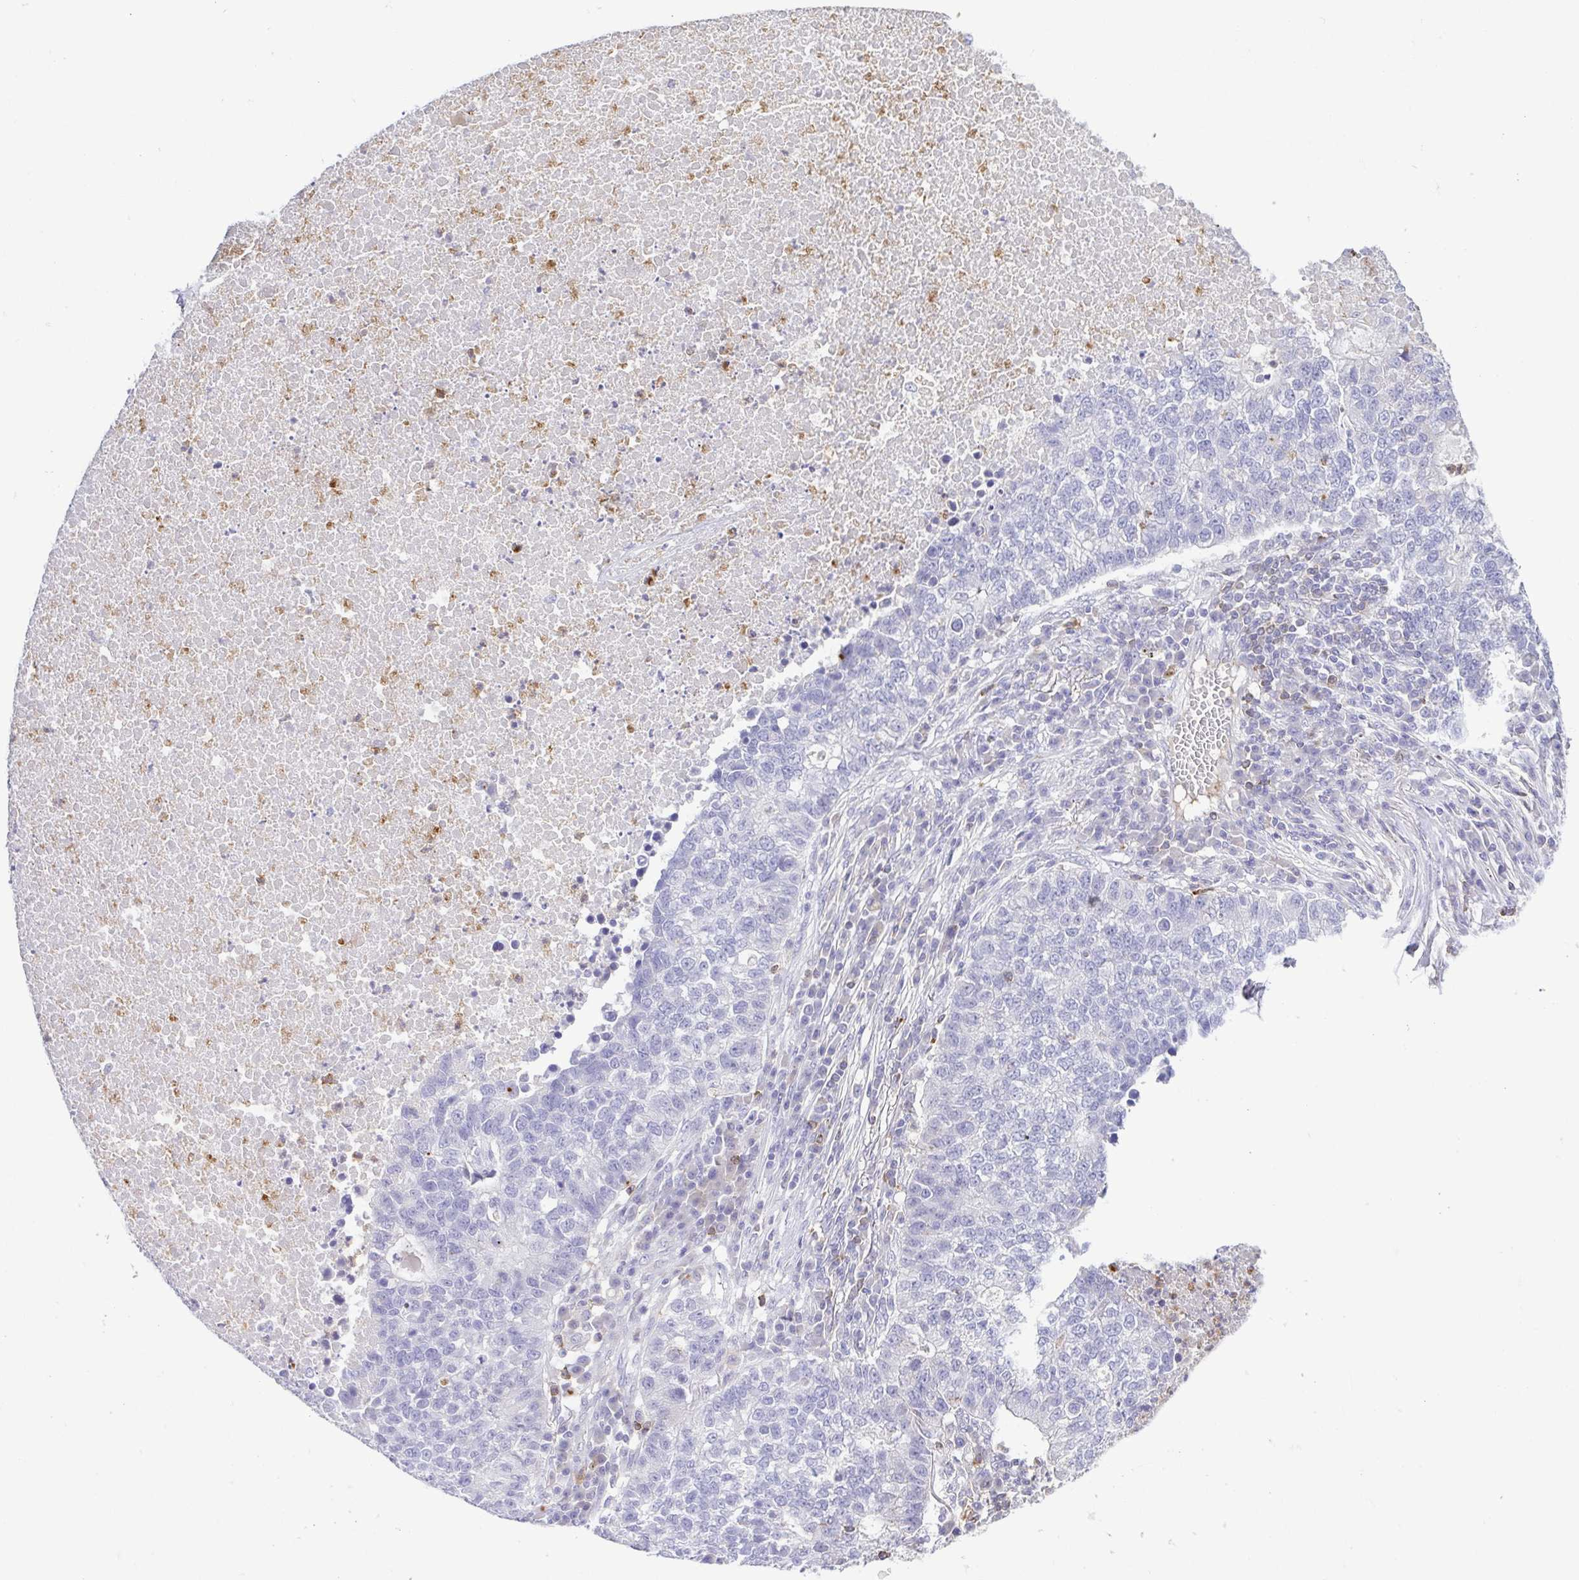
{"staining": {"intensity": "negative", "quantity": "none", "location": "none"}, "tissue": "lung cancer", "cell_type": "Tumor cells", "image_type": "cancer", "snomed": [{"axis": "morphology", "description": "Adenocarcinoma, NOS"}, {"axis": "topography", "description": "Lung"}], "caption": "Immunohistochemical staining of adenocarcinoma (lung) reveals no significant expression in tumor cells.", "gene": "PGLYRP1", "patient": {"sex": "male", "age": 57}}